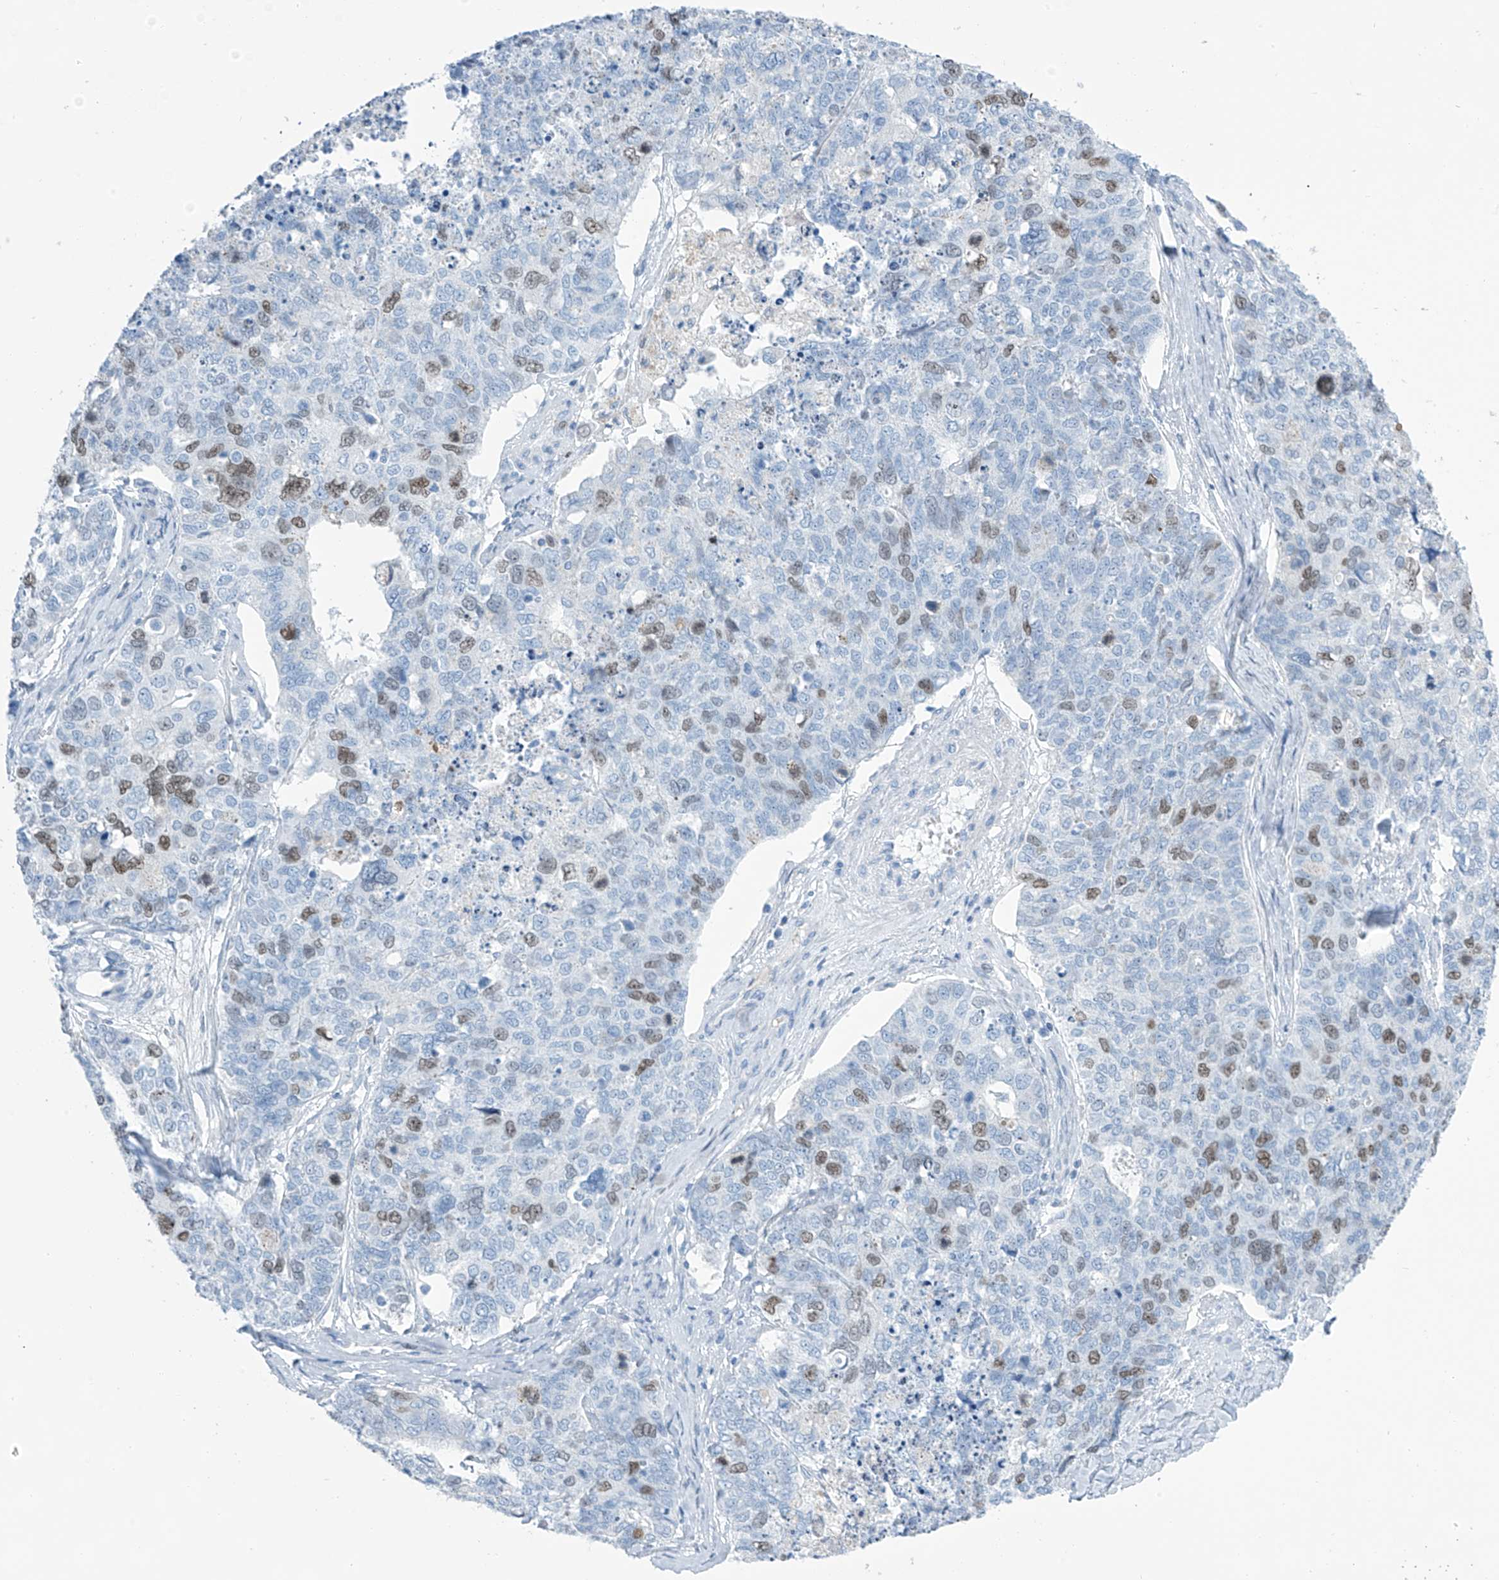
{"staining": {"intensity": "moderate", "quantity": "<25%", "location": "nuclear"}, "tissue": "cervical cancer", "cell_type": "Tumor cells", "image_type": "cancer", "snomed": [{"axis": "morphology", "description": "Squamous cell carcinoma, NOS"}, {"axis": "topography", "description": "Cervix"}], "caption": "This micrograph displays immunohistochemistry staining of squamous cell carcinoma (cervical), with low moderate nuclear positivity in approximately <25% of tumor cells.", "gene": "SGO2", "patient": {"sex": "female", "age": 63}}